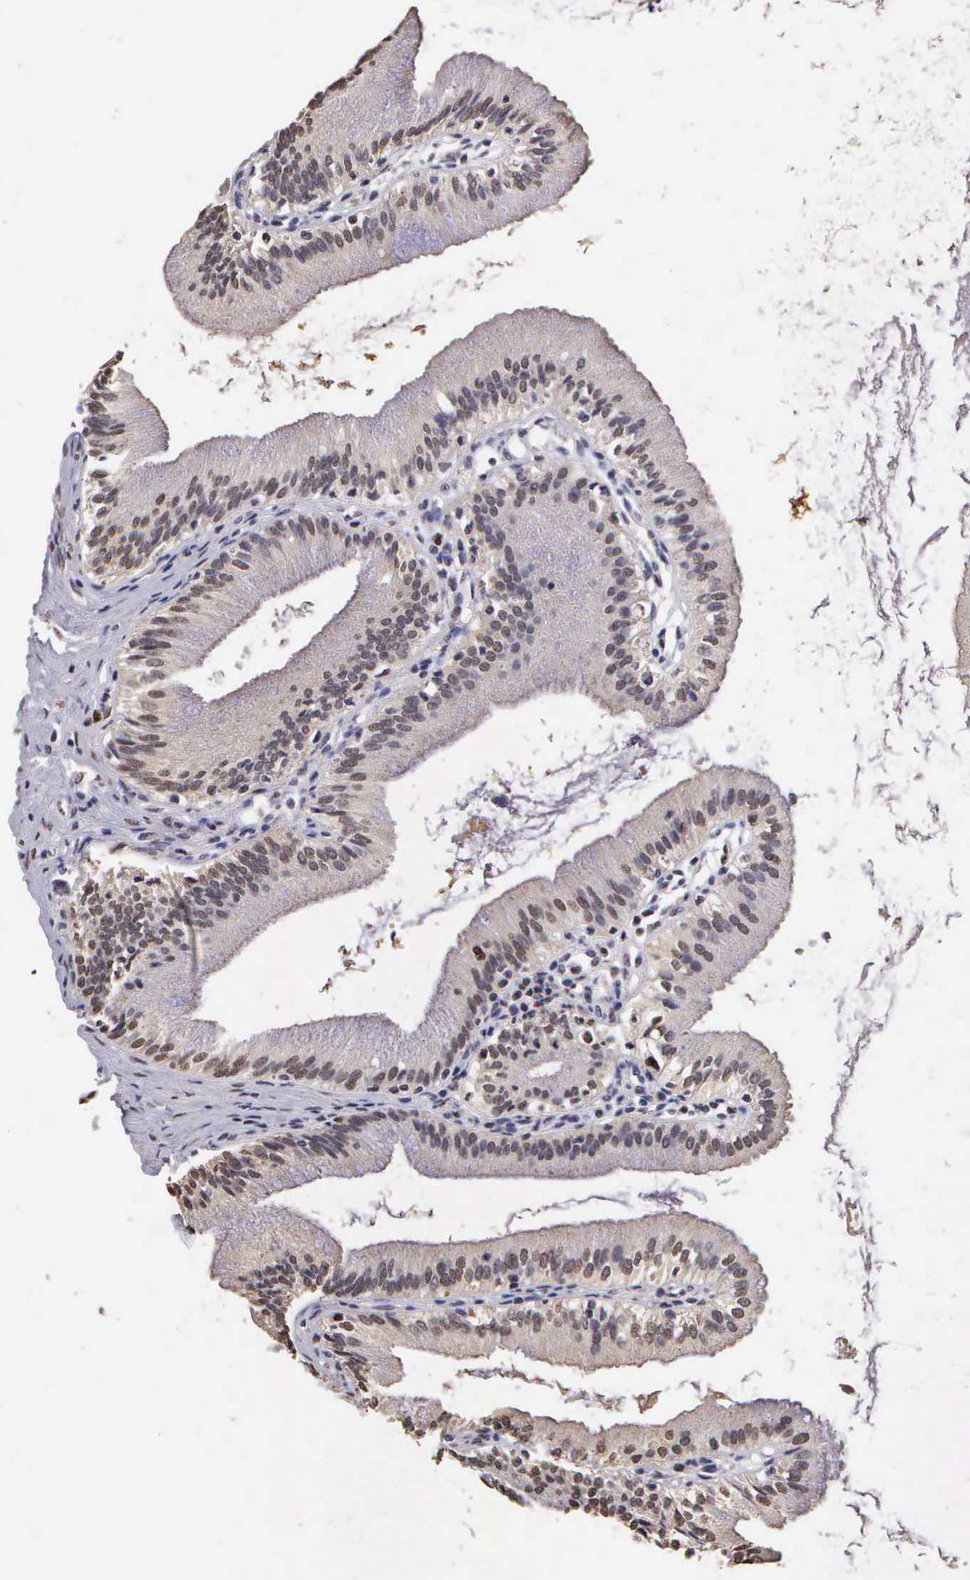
{"staining": {"intensity": "moderate", "quantity": "25%-75%", "location": "cytoplasmic/membranous,nuclear"}, "tissue": "gallbladder", "cell_type": "Glandular cells", "image_type": "normal", "snomed": [{"axis": "morphology", "description": "Normal tissue, NOS"}, {"axis": "topography", "description": "Gallbladder"}], "caption": "Gallbladder stained with immunohistochemistry displays moderate cytoplasmic/membranous,nuclear positivity in about 25%-75% of glandular cells. The protein of interest is shown in brown color, while the nuclei are stained blue.", "gene": "MKI67", "patient": {"sex": "male", "age": 58}}